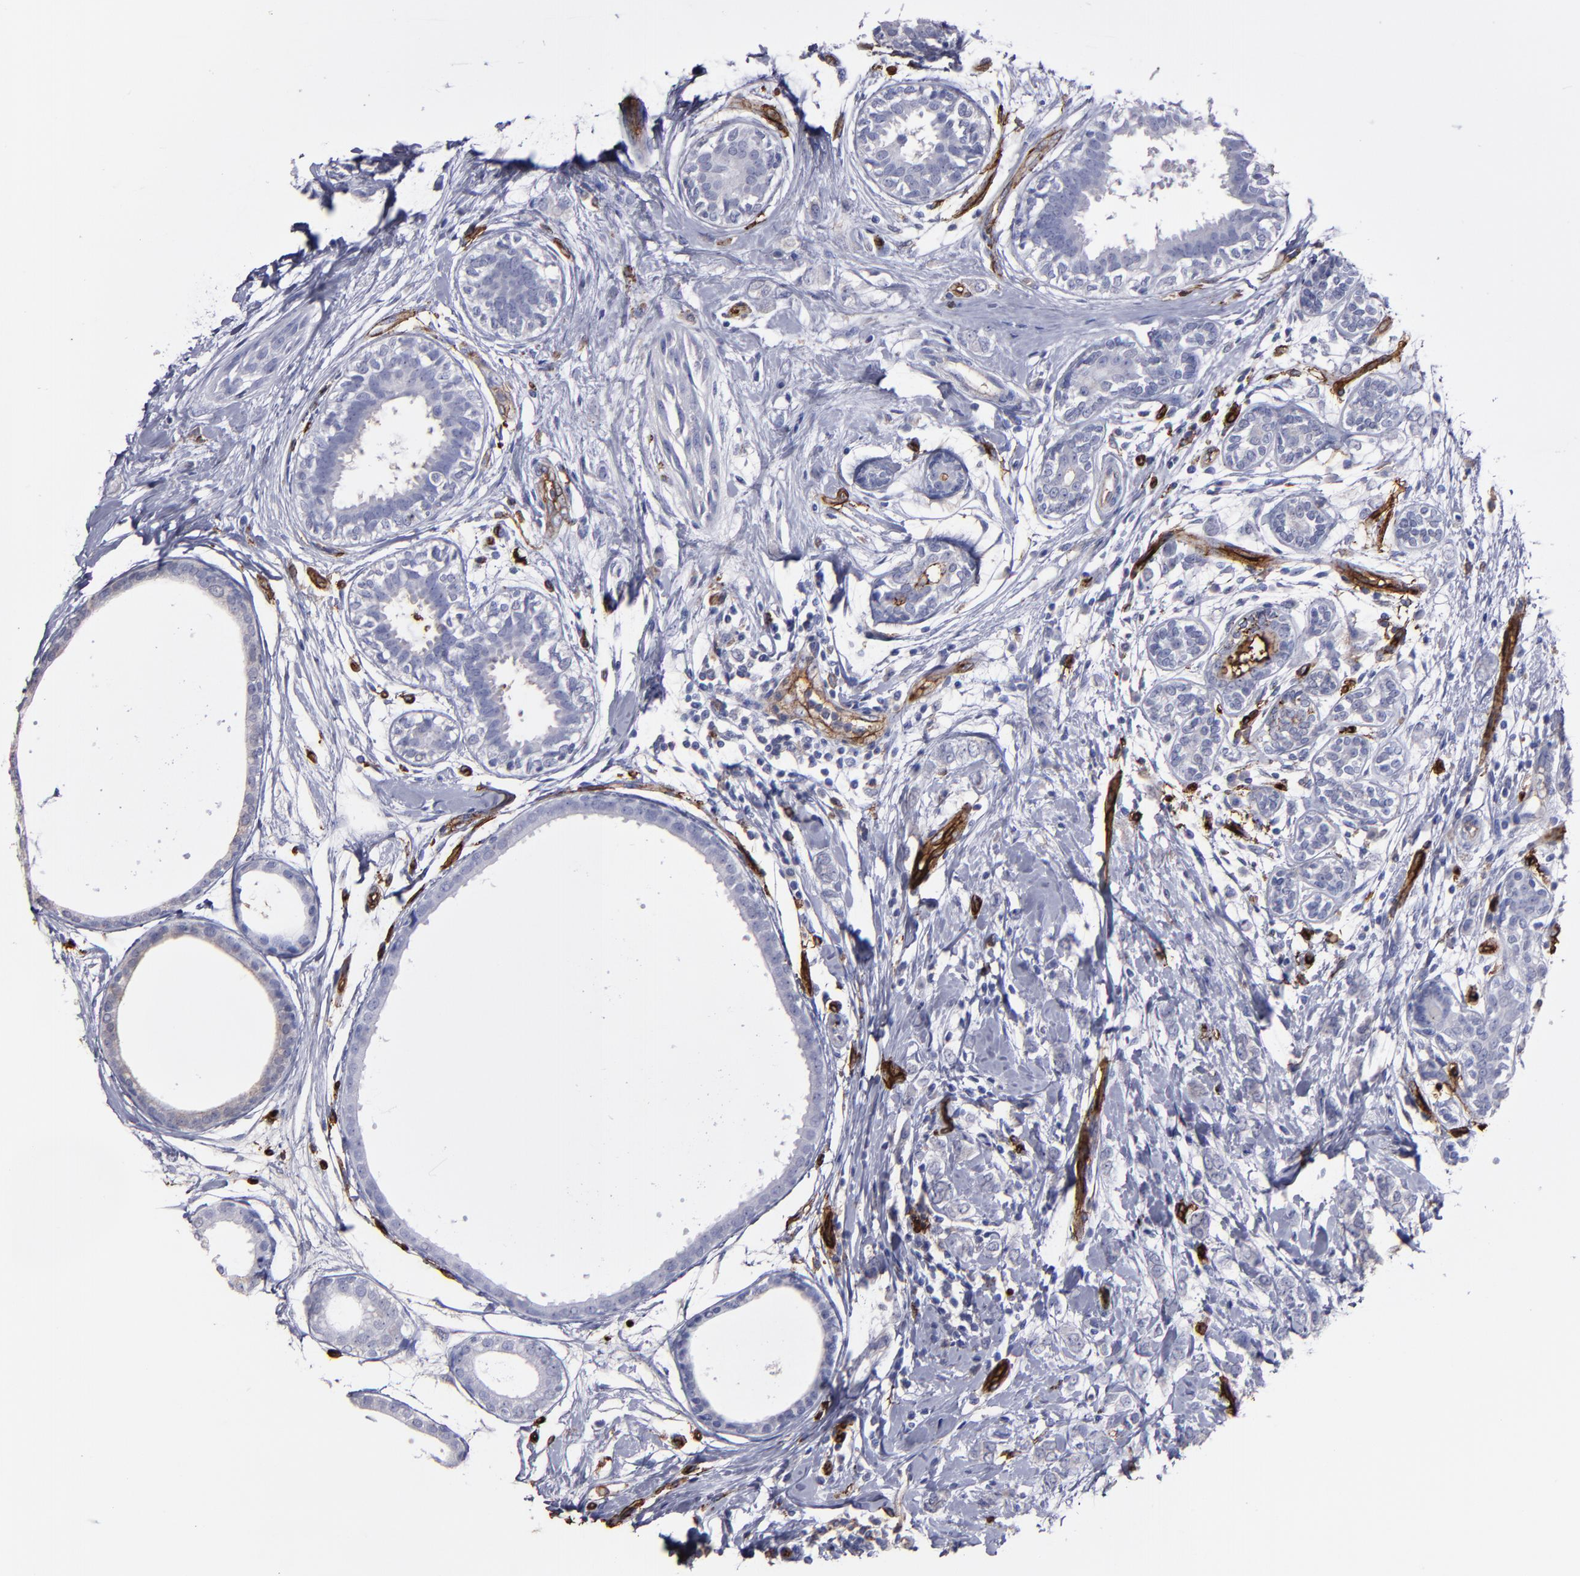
{"staining": {"intensity": "negative", "quantity": "none", "location": "none"}, "tissue": "breast cancer", "cell_type": "Tumor cells", "image_type": "cancer", "snomed": [{"axis": "morphology", "description": "Normal tissue, NOS"}, {"axis": "morphology", "description": "Lobular carcinoma"}, {"axis": "topography", "description": "Breast"}], "caption": "This is an IHC histopathology image of human breast cancer (lobular carcinoma). There is no positivity in tumor cells.", "gene": "CD36", "patient": {"sex": "female", "age": 47}}